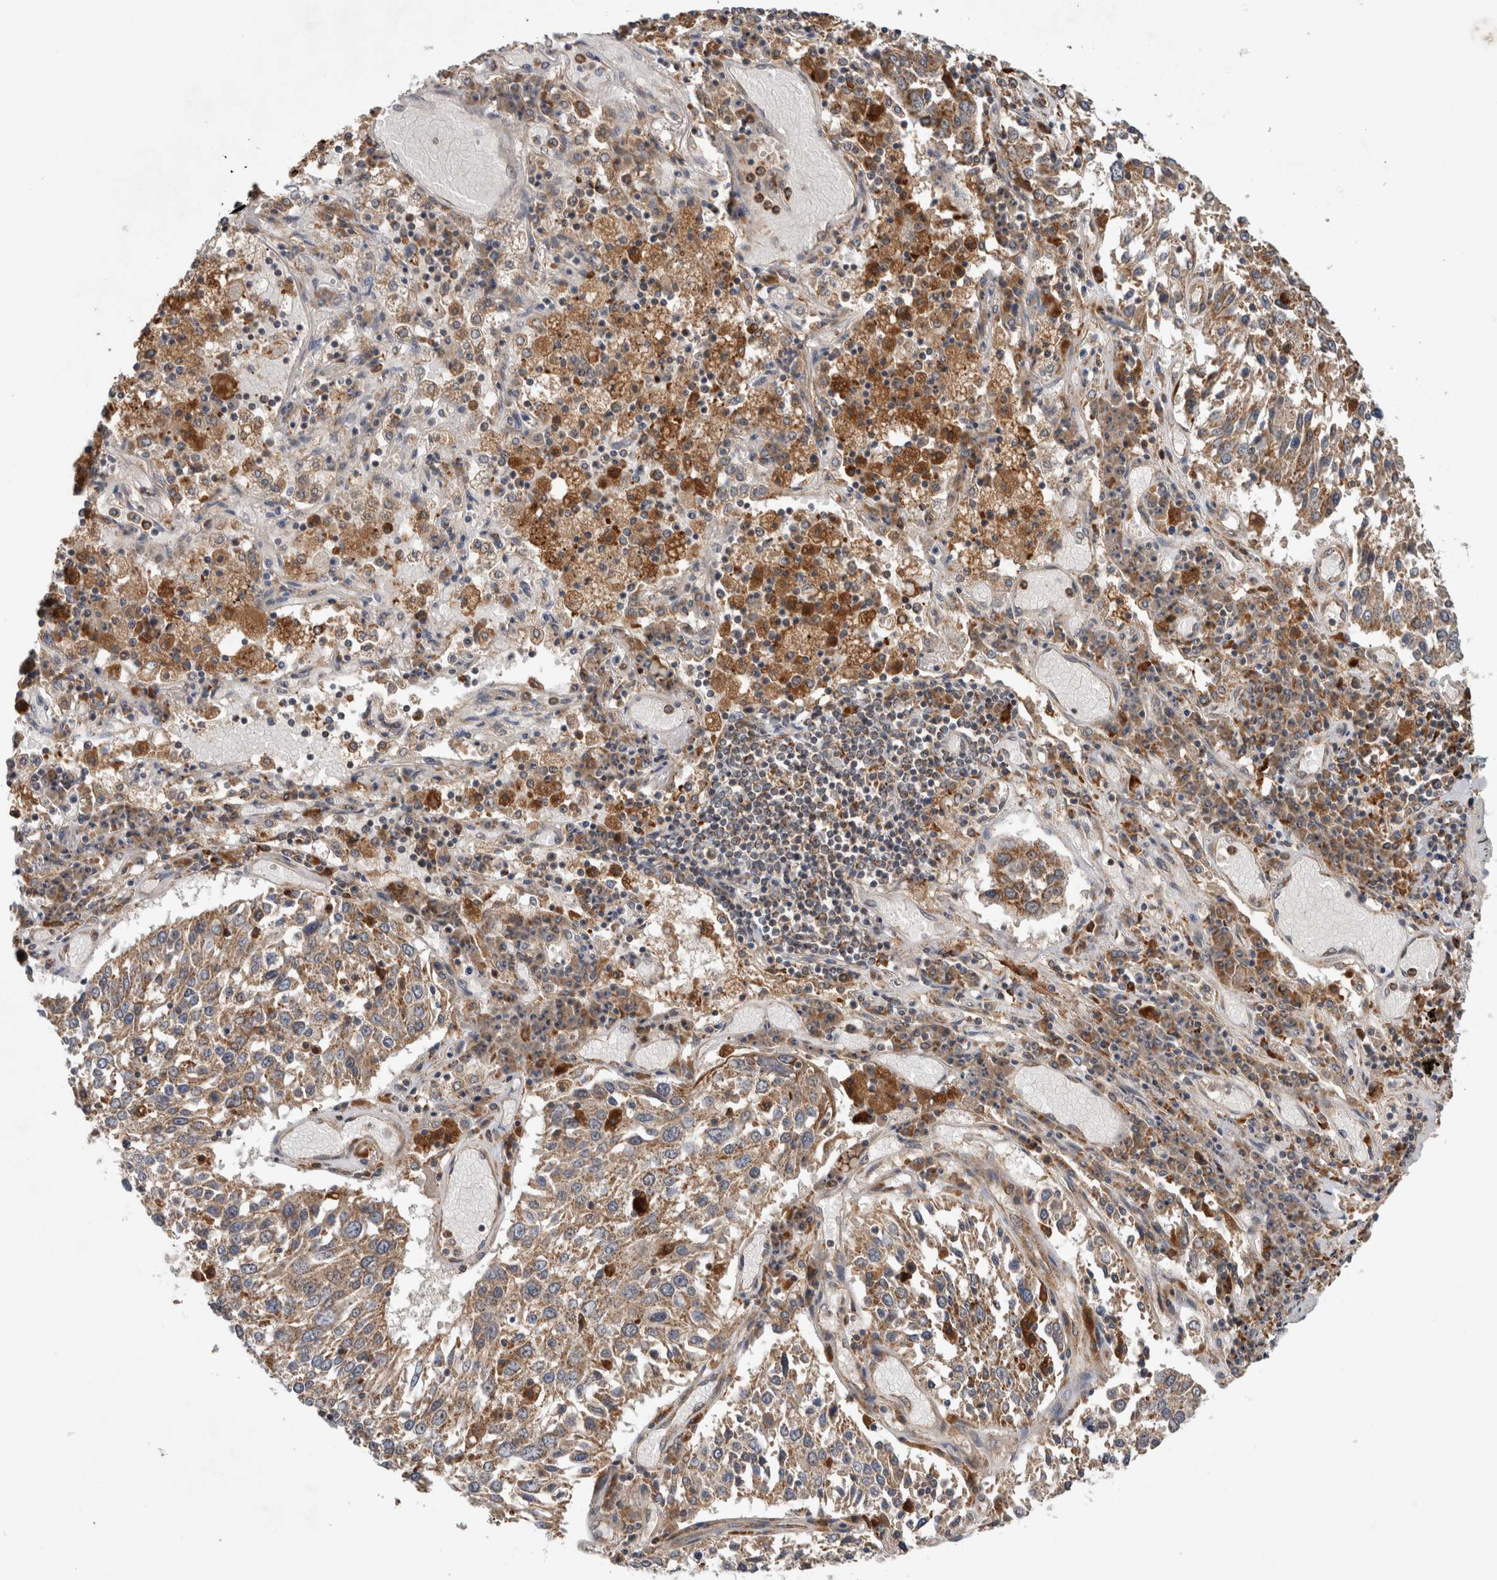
{"staining": {"intensity": "moderate", "quantity": ">75%", "location": "cytoplasmic/membranous"}, "tissue": "lung cancer", "cell_type": "Tumor cells", "image_type": "cancer", "snomed": [{"axis": "morphology", "description": "Squamous cell carcinoma, NOS"}, {"axis": "topography", "description": "Lung"}], "caption": "A brown stain highlights moderate cytoplasmic/membranous staining of a protein in human squamous cell carcinoma (lung) tumor cells. (DAB (3,3'-diaminobenzidine) IHC, brown staining for protein, blue staining for nuclei).", "gene": "ADGRL3", "patient": {"sex": "male", "age": 65}}